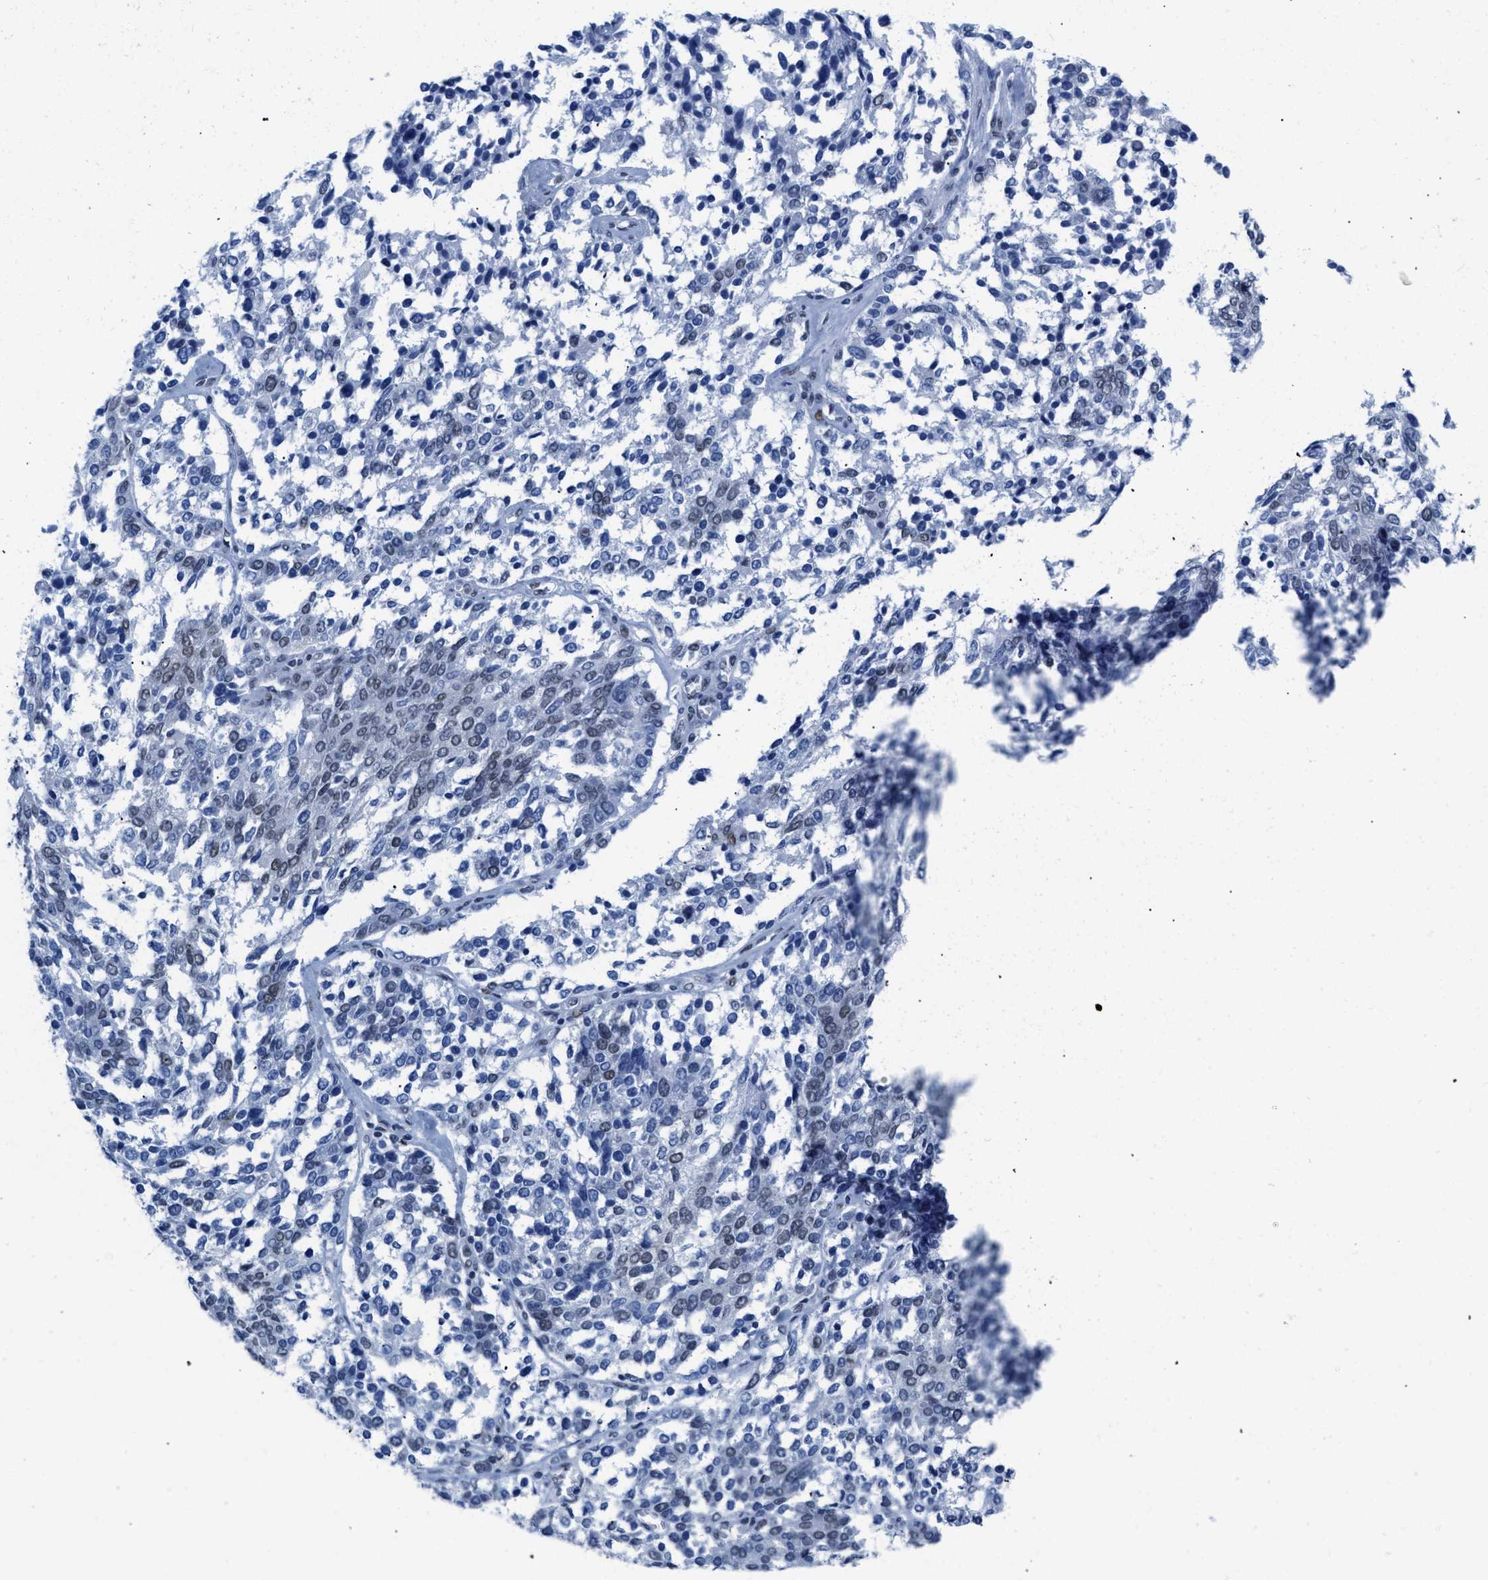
{"staining": {"intensity": "moderate", "quantity": "<25%", "location": "nuclear"}, "tissue": "ovarian cancer", "cell_type": "Tumor cells", "image_type": "cancer", "snomed": [{"axis": "morphology", "description": "Cystadenocarcinoma, serous, NOS"}, {"axis": "topography", "description": "Ovary"}], "caption": "Tumor cells display moderate nuclear positivity in about <25% of cells in ovarian cancer.", "gene": "CTBP1", "patient": {"sex": "female", "age": 44}}